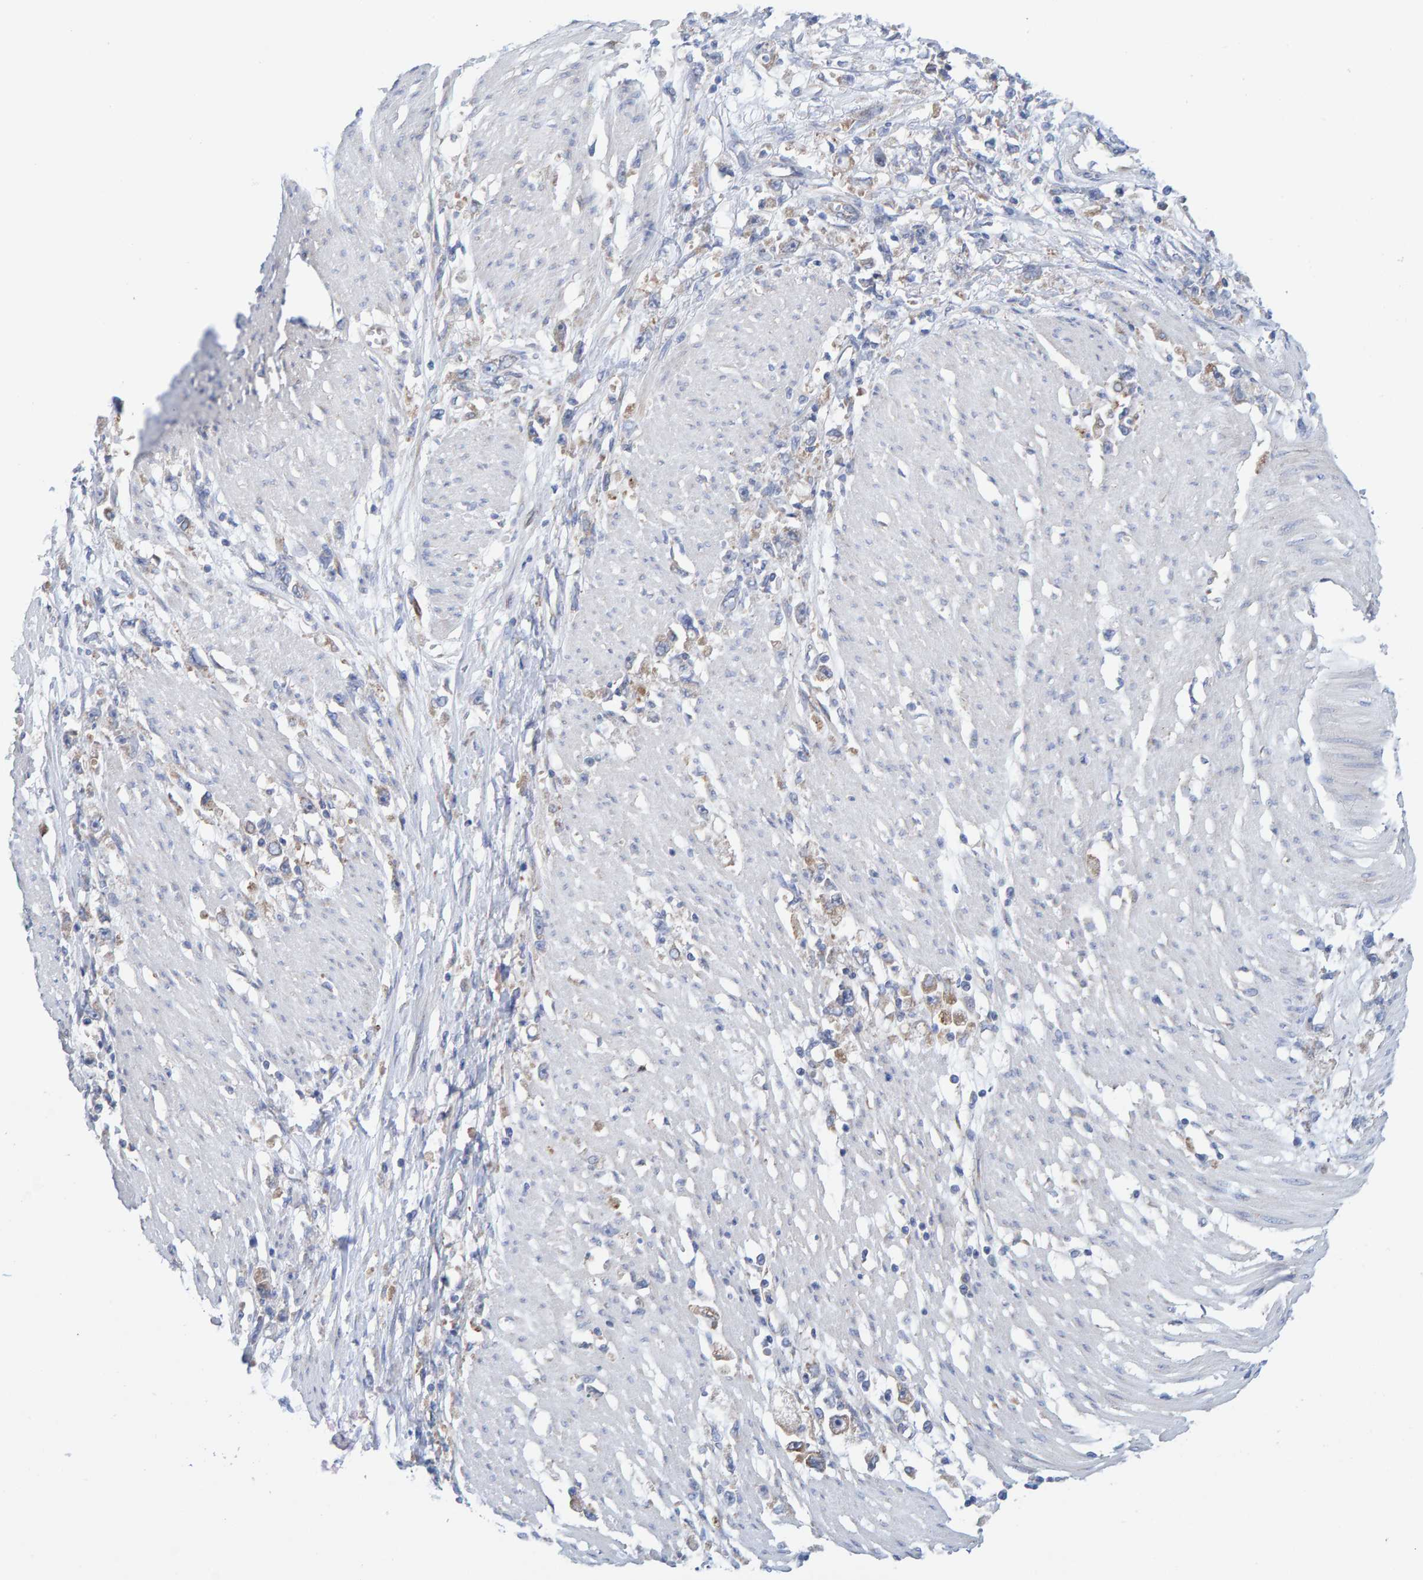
{"staining": {"intensity": "weak", "quantity": "25%-75%", "location": "cytoplasmic/membranous"}, "tissue": "stomach cancer", "cell_type": "Tumor cells", "image_type": "cancer", "snomed": [{"axis": "morphology", "description": "Adenocarcinoma, NOS"}, {"axis": "topography", "description": "Stomach"}], "caption": "The photomicrograph reveals immunohistochemical staining of stomach cancer (adenocarcinoma). There is weak cytoplasmic/membranous expression is appreciated in about 25%-75% of tumor cells. (Stains: DAB in brown, nuclei in blue, Microscopy: brightfield microscopy at high magnification).", "gene": "CDK5RAP3", "patient": {"sex": "female", "age": 59}}